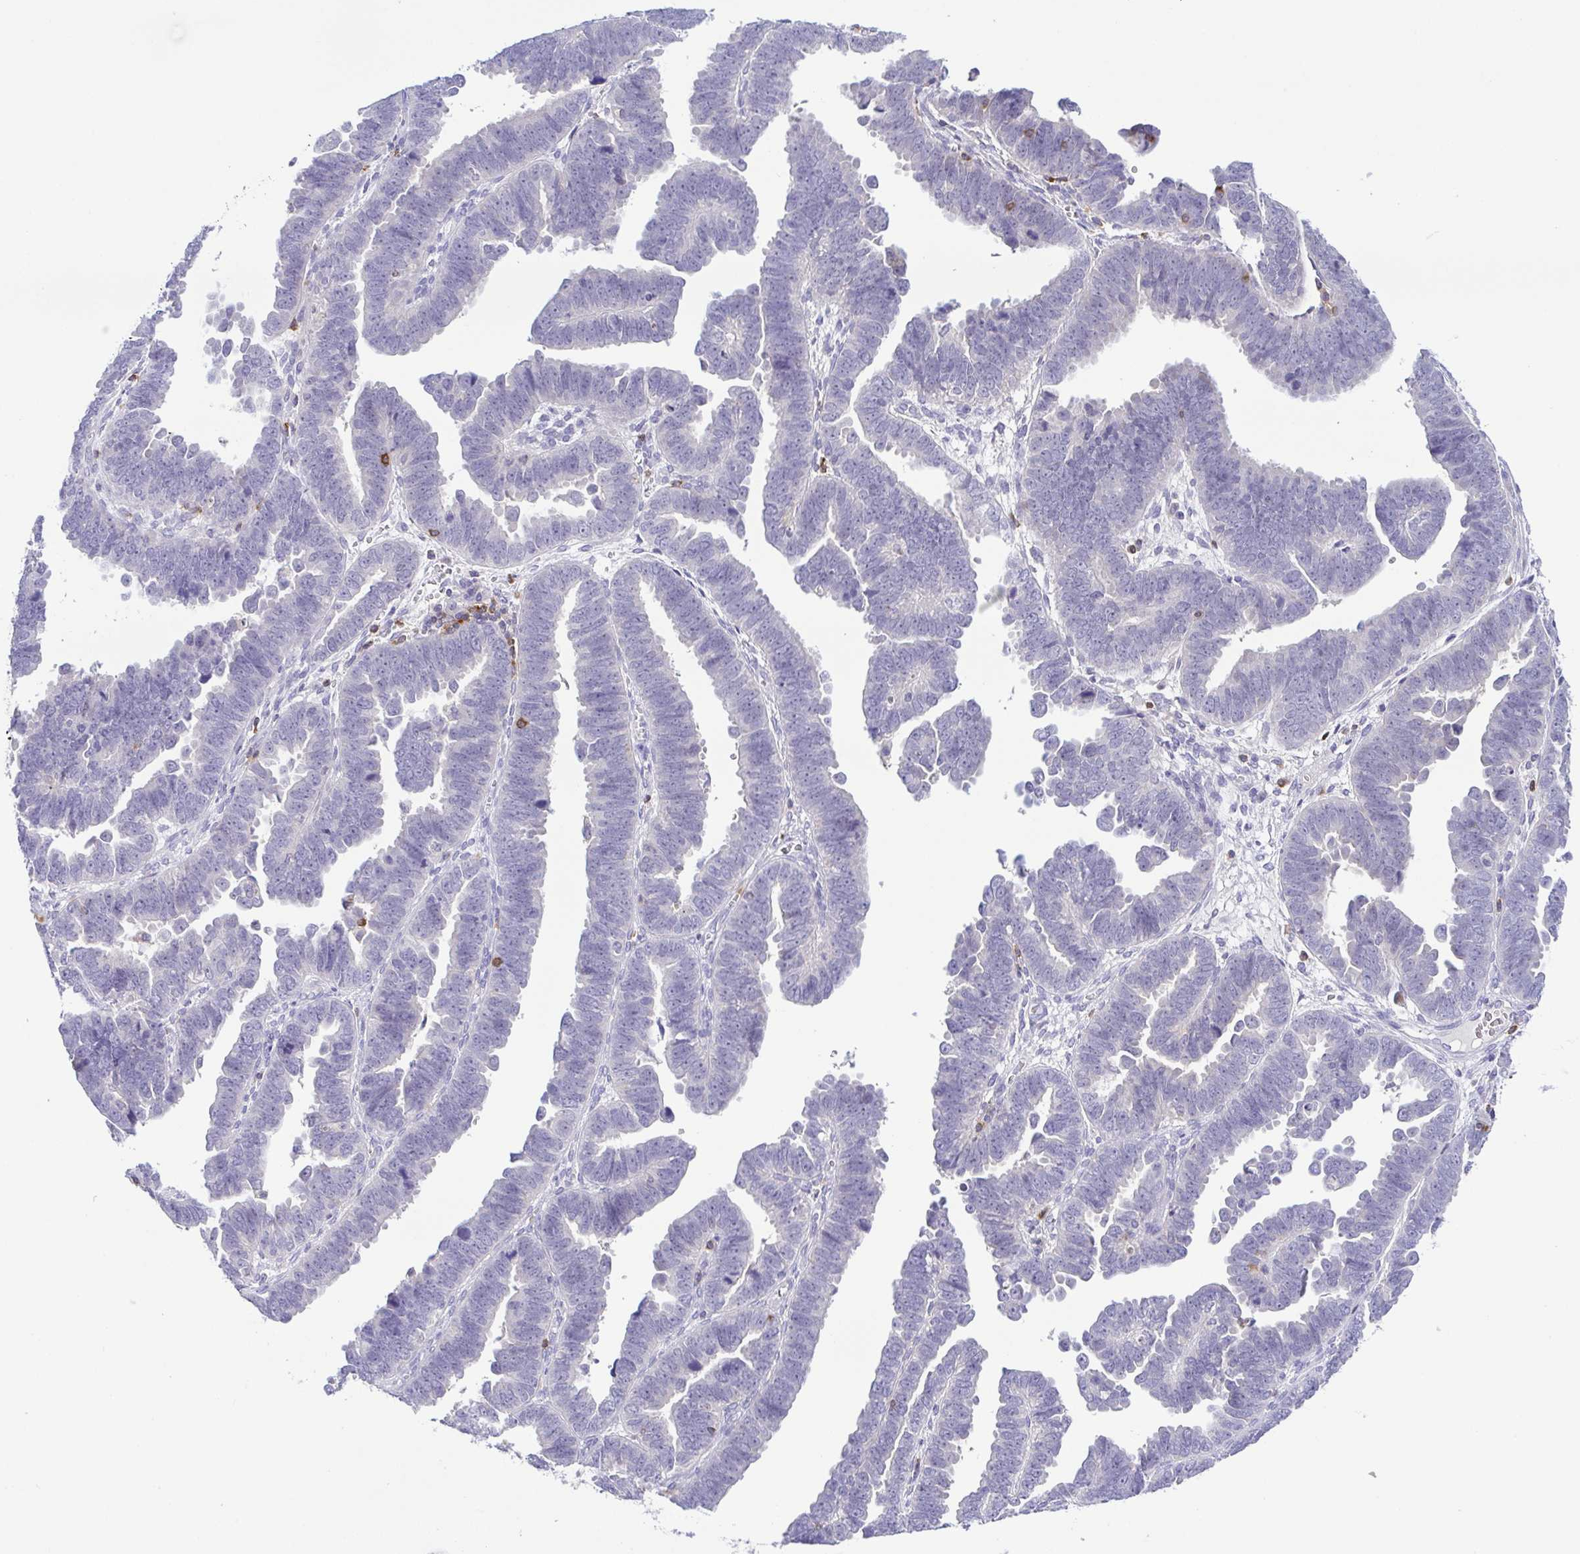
{"staining": {"intensity": "negative", "quantity": "none", "location": "none"}, "tissue": "endometrial cancer", "cell_type": "Tumor cells", "image_type": "cancer", "snomed": [{"axis": "morphology", "description": "Adenocarcinoma, NOS"}, {"axis": "topography", "description": "Endometrium"}], "caption": "Tumor cells show no significant staining in endometrial cancer (adenocarcinoma).", "gene": "PGLYRP1", "patient": {"sex": "female", "age": 75}}